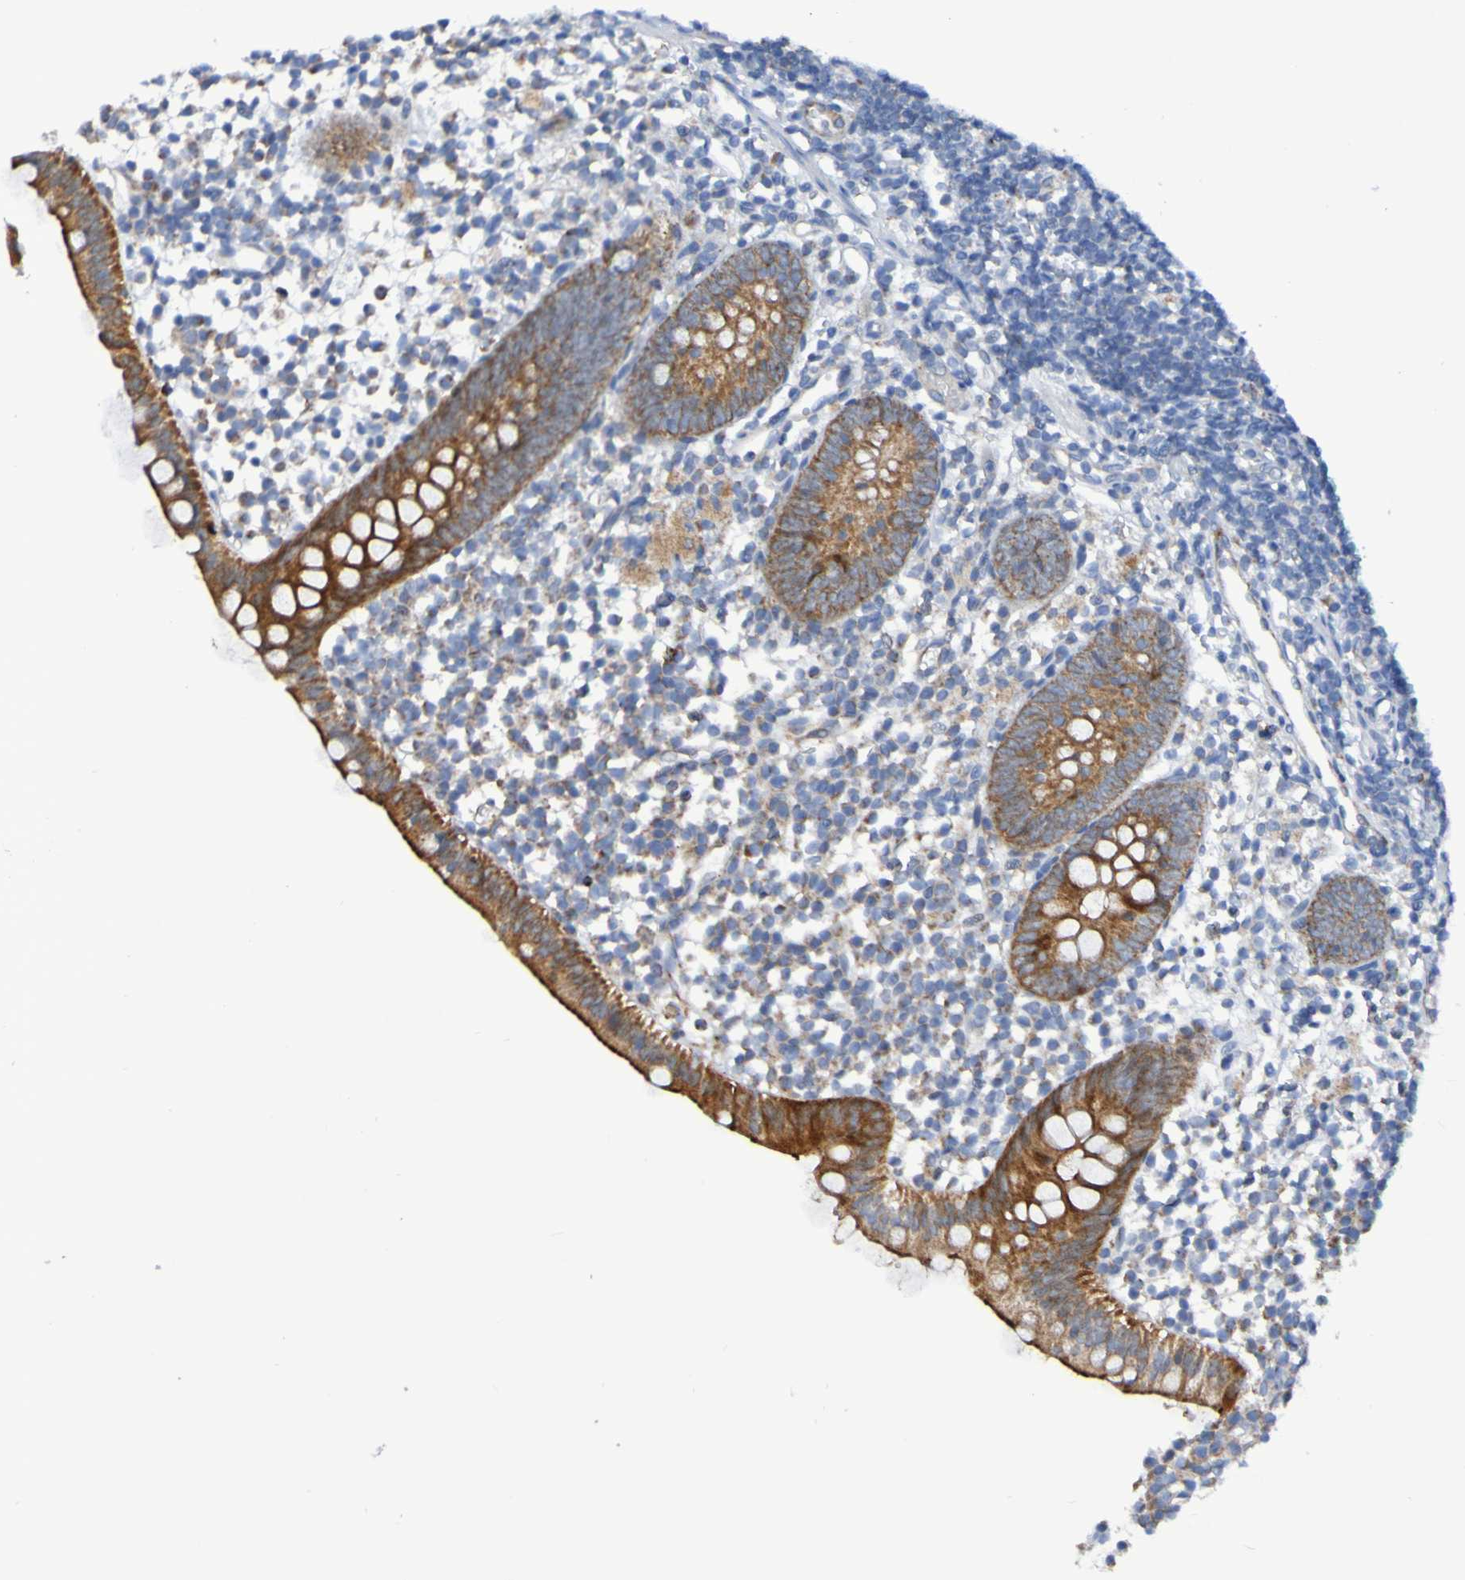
{"staining": {"intensity": "strong", "quantity": ">75%", "location": "cytoplasmic/membranous"}, "tissue": "appendix", "cell_type": "Glandular cells", "image_type": "normal", "snomed": [{"axis": "morphology", "description": "Normal tissue, NOS"}, {"axis": "topography", "description": "Appendix"}], "caption": "This is a histology image of immunohistochemistry staining of benign appendix, which shows strong positivity in the cytoplasmic/membranous of glandular cells.", "gene": "GJB1", "patient": {"sex": "female", "age": 20}}